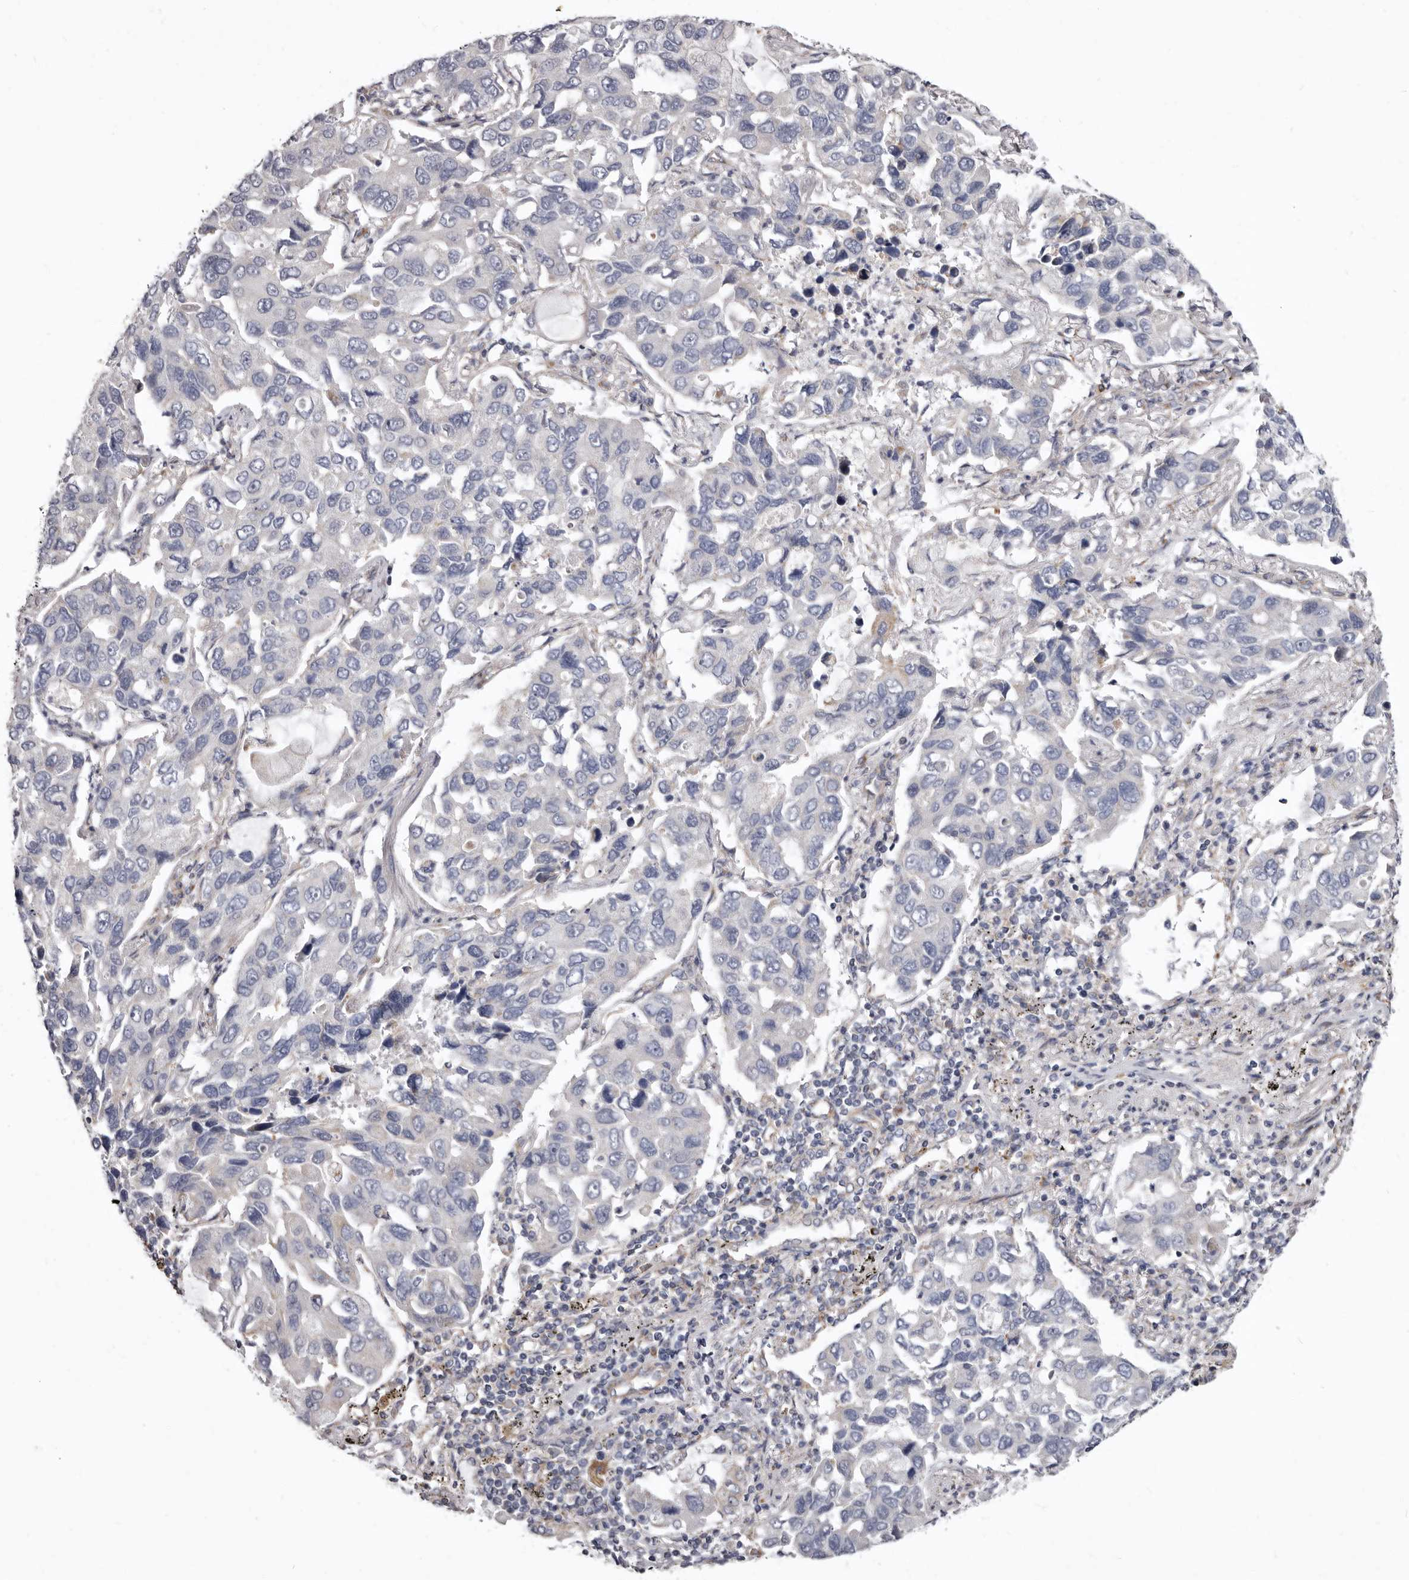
{"staining": {"intensity": "weak", "quantity": "<25%", "location": "cytoplasmic/membranous"}, "tissue": "lung cancer", "cell_type": "Tumor cells", "image_type": "cancer", "snomed": [{"axis": "morphology", "description": "Adenocarcinoma, NOS"}, {"axis": "topography", "description": "Lung"}], "caption": "Image shows no significant protein expression in tumor cells of lung adenocarcinoma. (Immunohistochemistry (ihc), brightfield microscopy, high magnification).", "gene": "FMO2", "patient": {"sex": "male", "age": 64}}